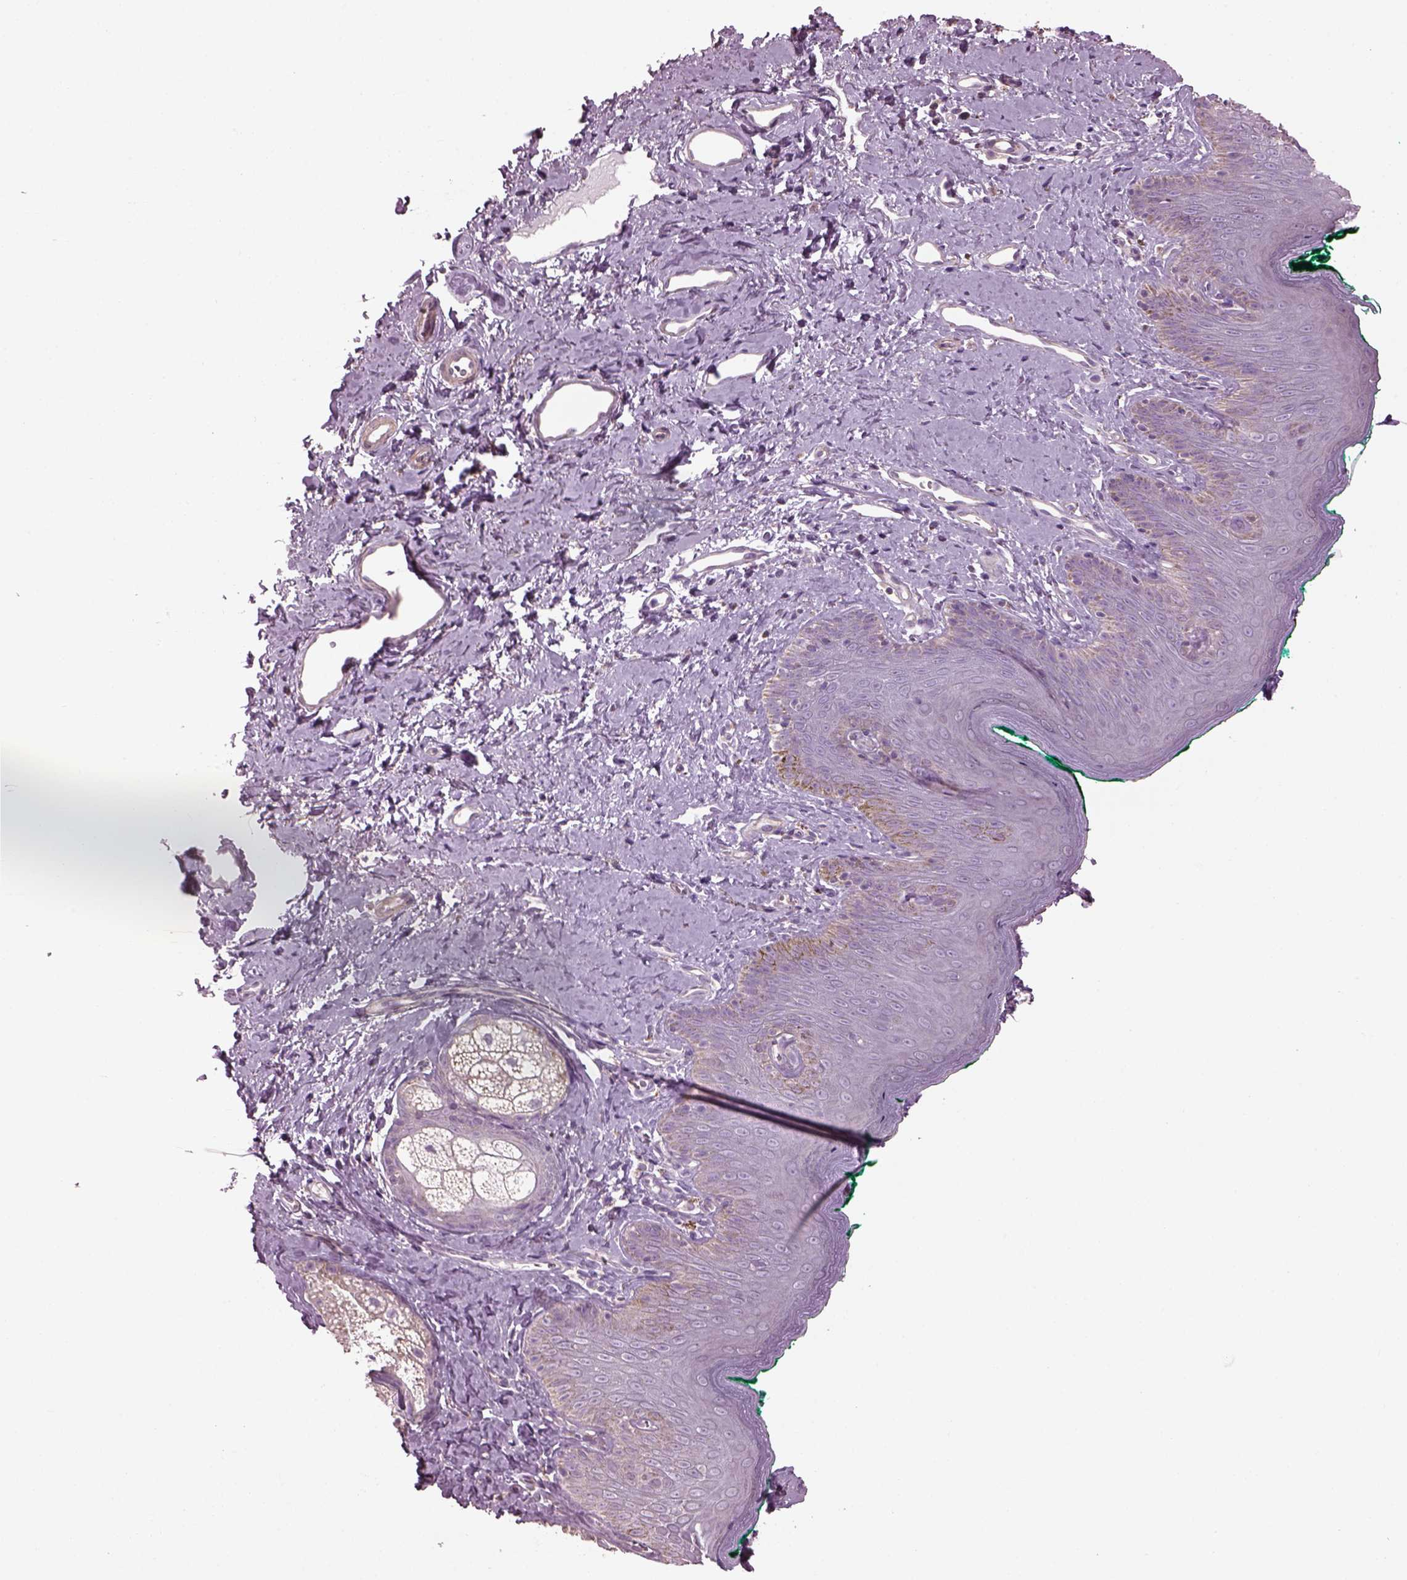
{"staining": {"intensity": "negative", "quantity": "none", "location": "none"}, "tissue": "skin", "cell_type": "Epidermal cells", "image_type": "normal", "snomed": [{"axis": "morphology", "description": "Normal tissue, NOS"}, {"axis": "topography", "description": "Vulva"}], "caption": "A micrograph of human skin is negative for staining in epidermal cells. (Brightfield microscopy of DAB (3,3'-diaminobenzidine) IHC at high magnification).", "gene": "SPATA7", "patient": {"sex": "female", "age": 66}}